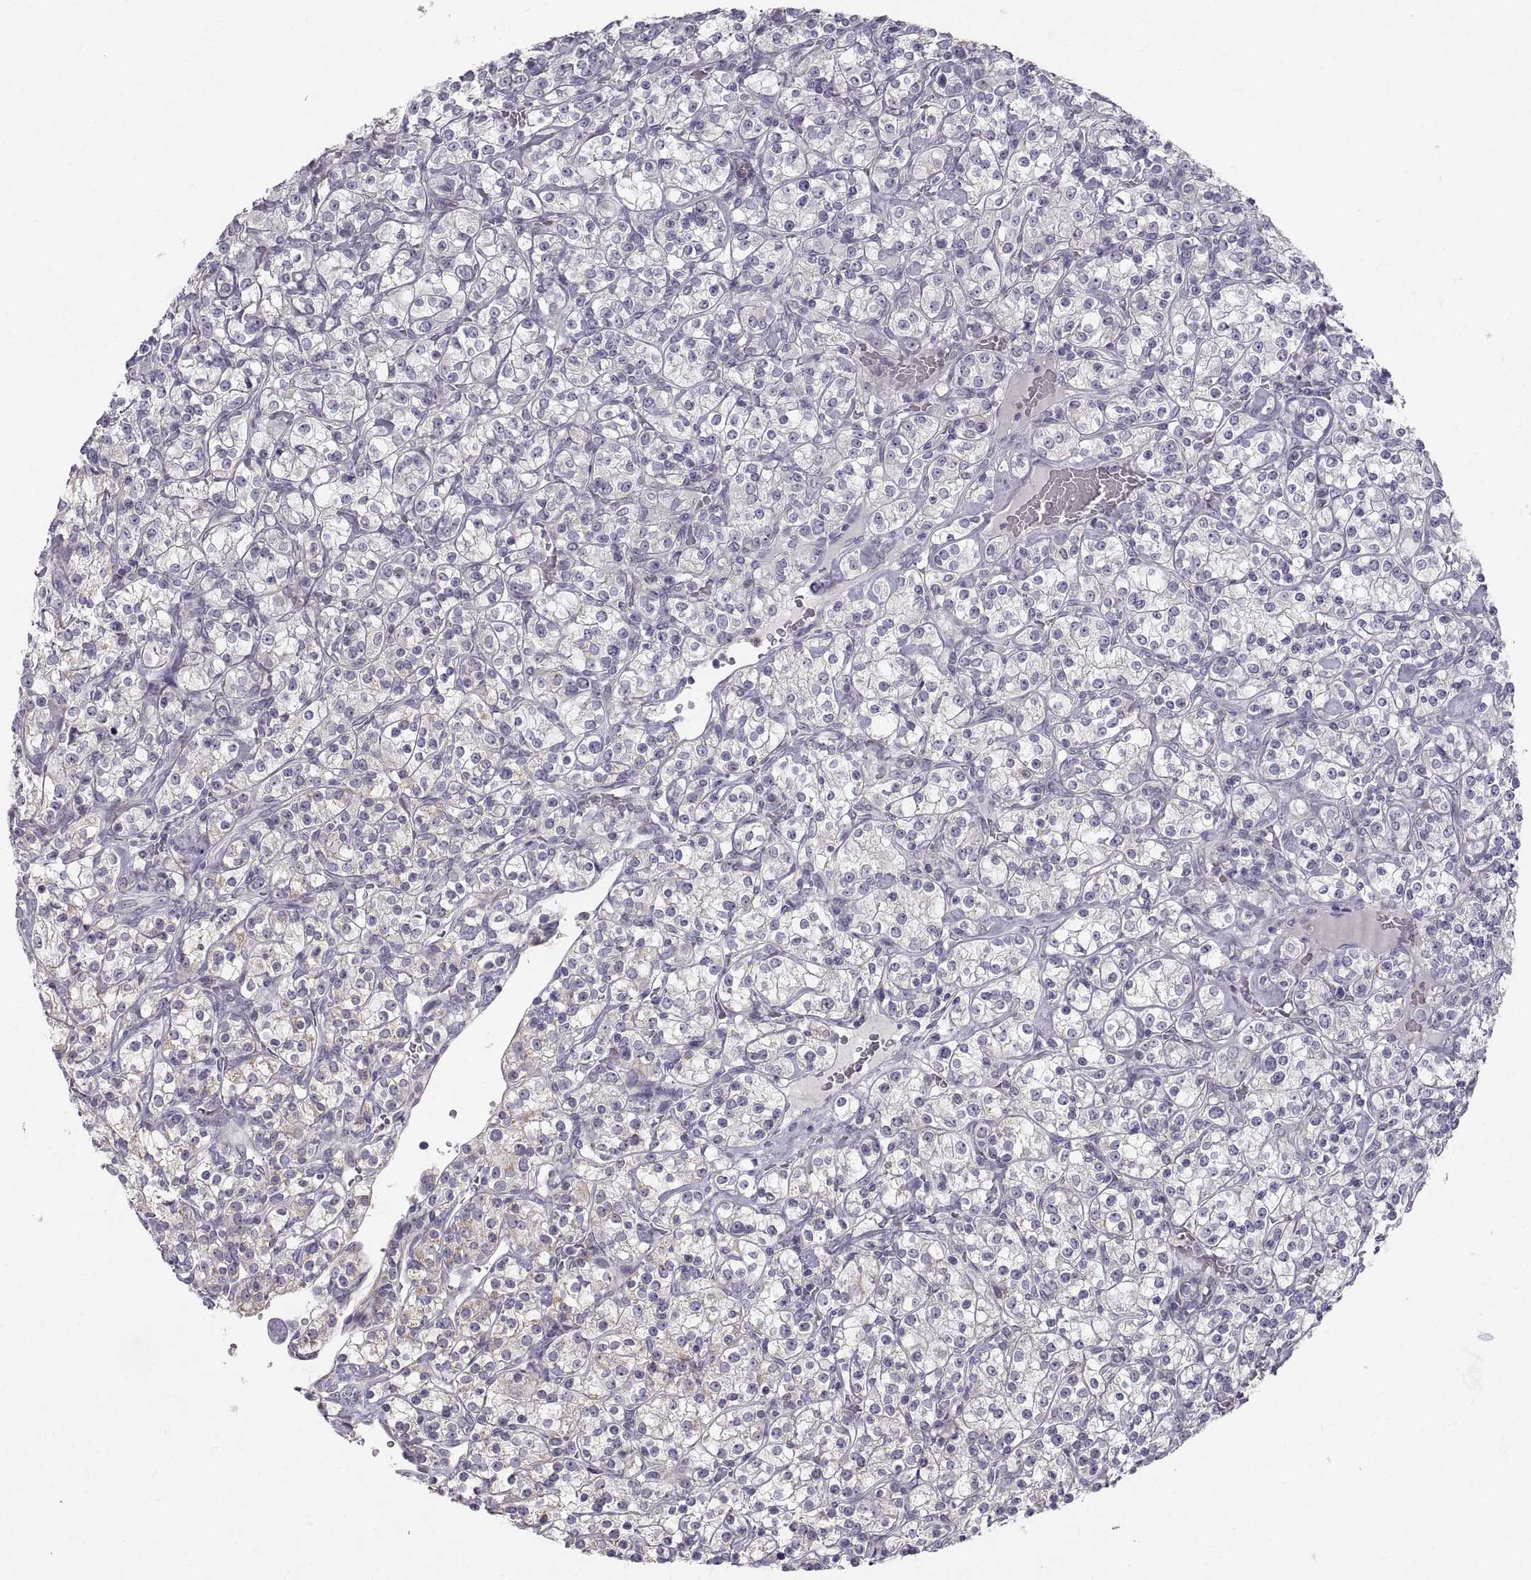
{"staining": {"intensity": "negative", "quantity": "none", "location": "none"}, "tissue": "renal cancer", "cell_type": "Tumor cells", "image_type": "cancer", "snomed": [{"axis": "morphology", "description": "Adenocarcinoma, NOS"}, {"axis": "topography", "description": "Kidney"}], "caption": "Immunohistochemistry (IHC) of renal cancer (adenocarcinoma) displays no expression in tumor cells. (Brightfield microscopy of DAB IHC at high magnification).", "gene": "ZNF185", "patient": {"sex": "male", "age": 77}}